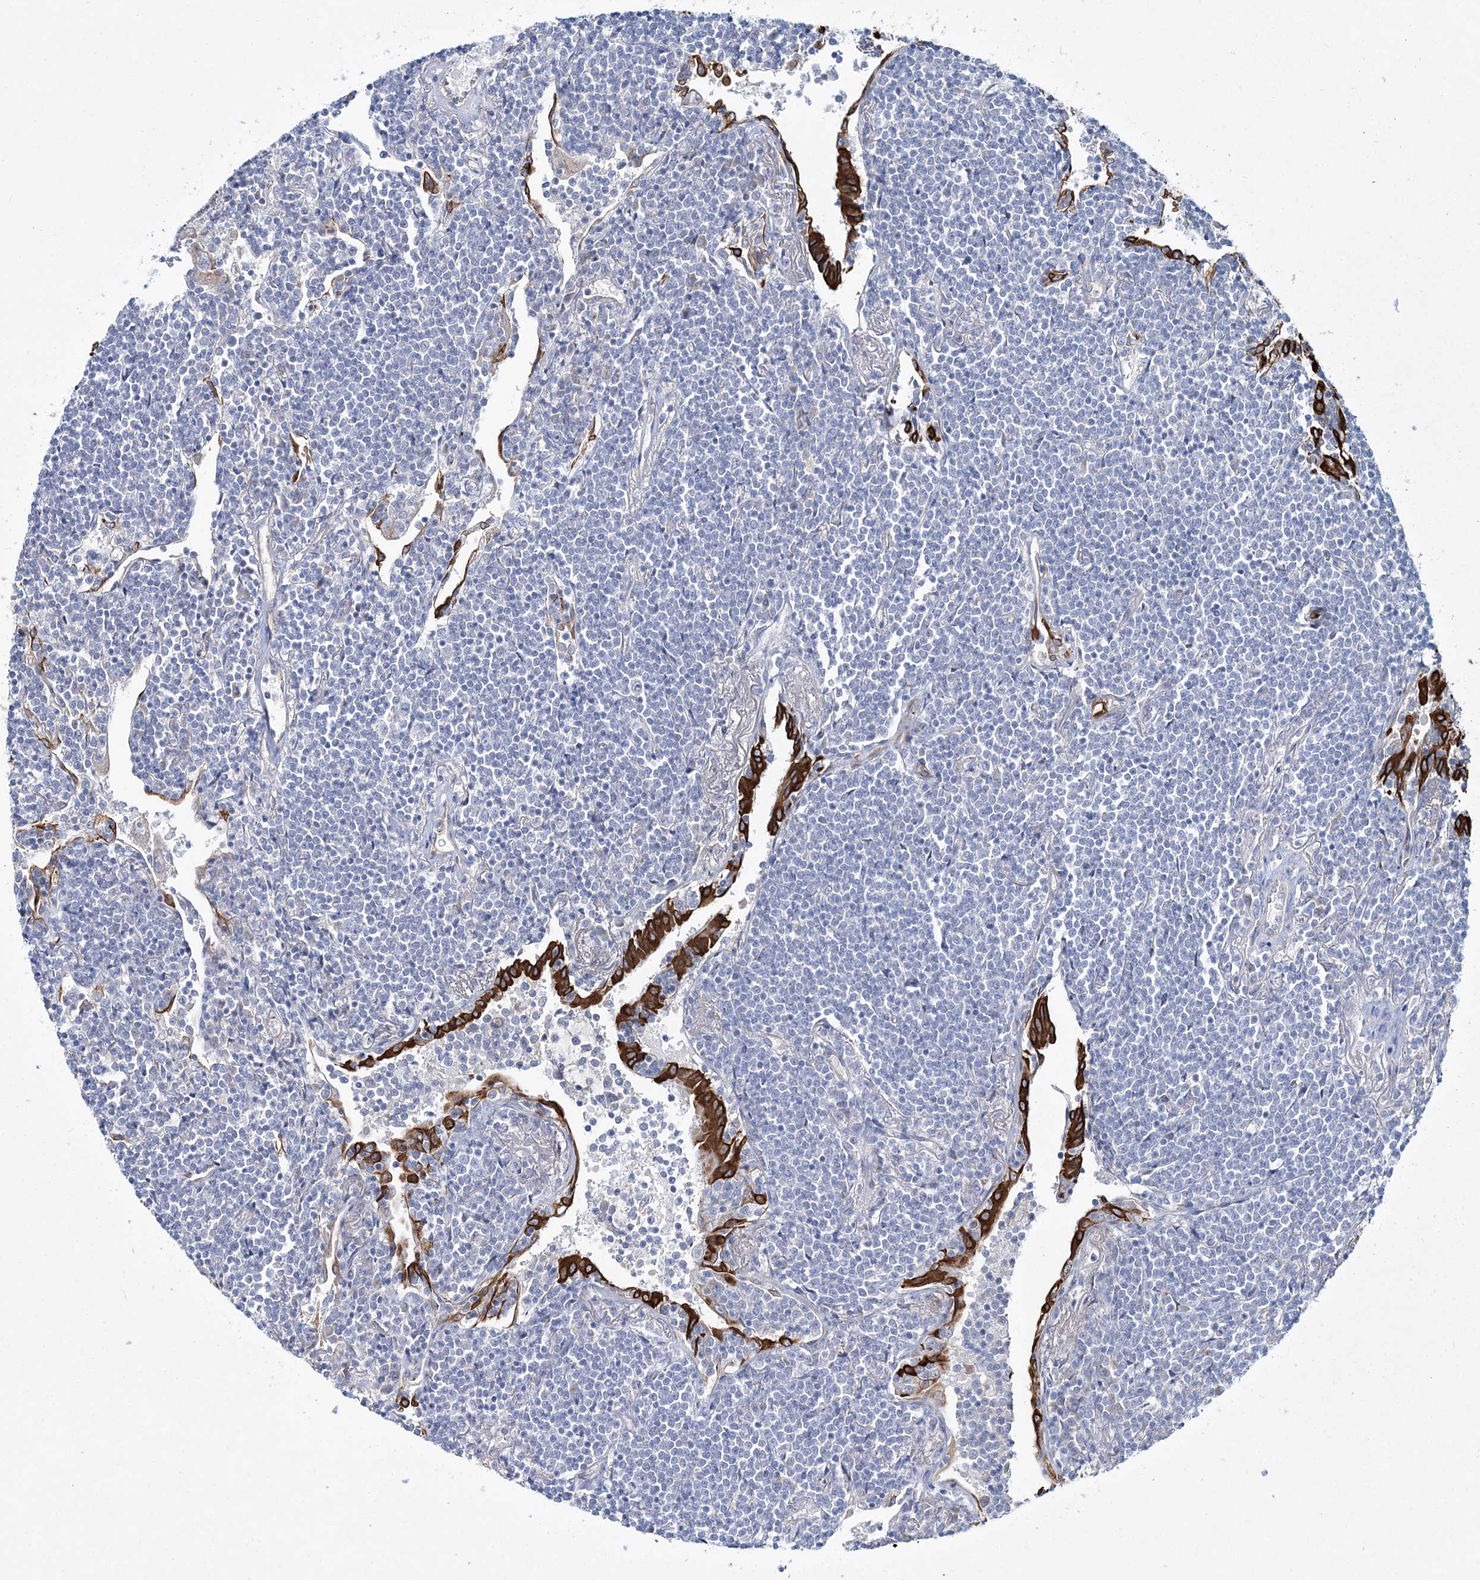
{"staining": {"intensity": "negative", "quantity": "none", "location": "none"}, "tissue": "lymphoma", "cell_type": "Tumor cells", "image_type": "cancer", "snomed": [{"axis": "morphology", "description": "Malignant lymphoma, non-Hodgkin's type, Low grade"}, {"axis": "topography", "description": "Lung"}], "caption": "This is an IHC micrograph of lymphoma. There is no expression in tumor cells.", "gene": "ADGRL1", "patient": {"sex": "female", "age": 71}}